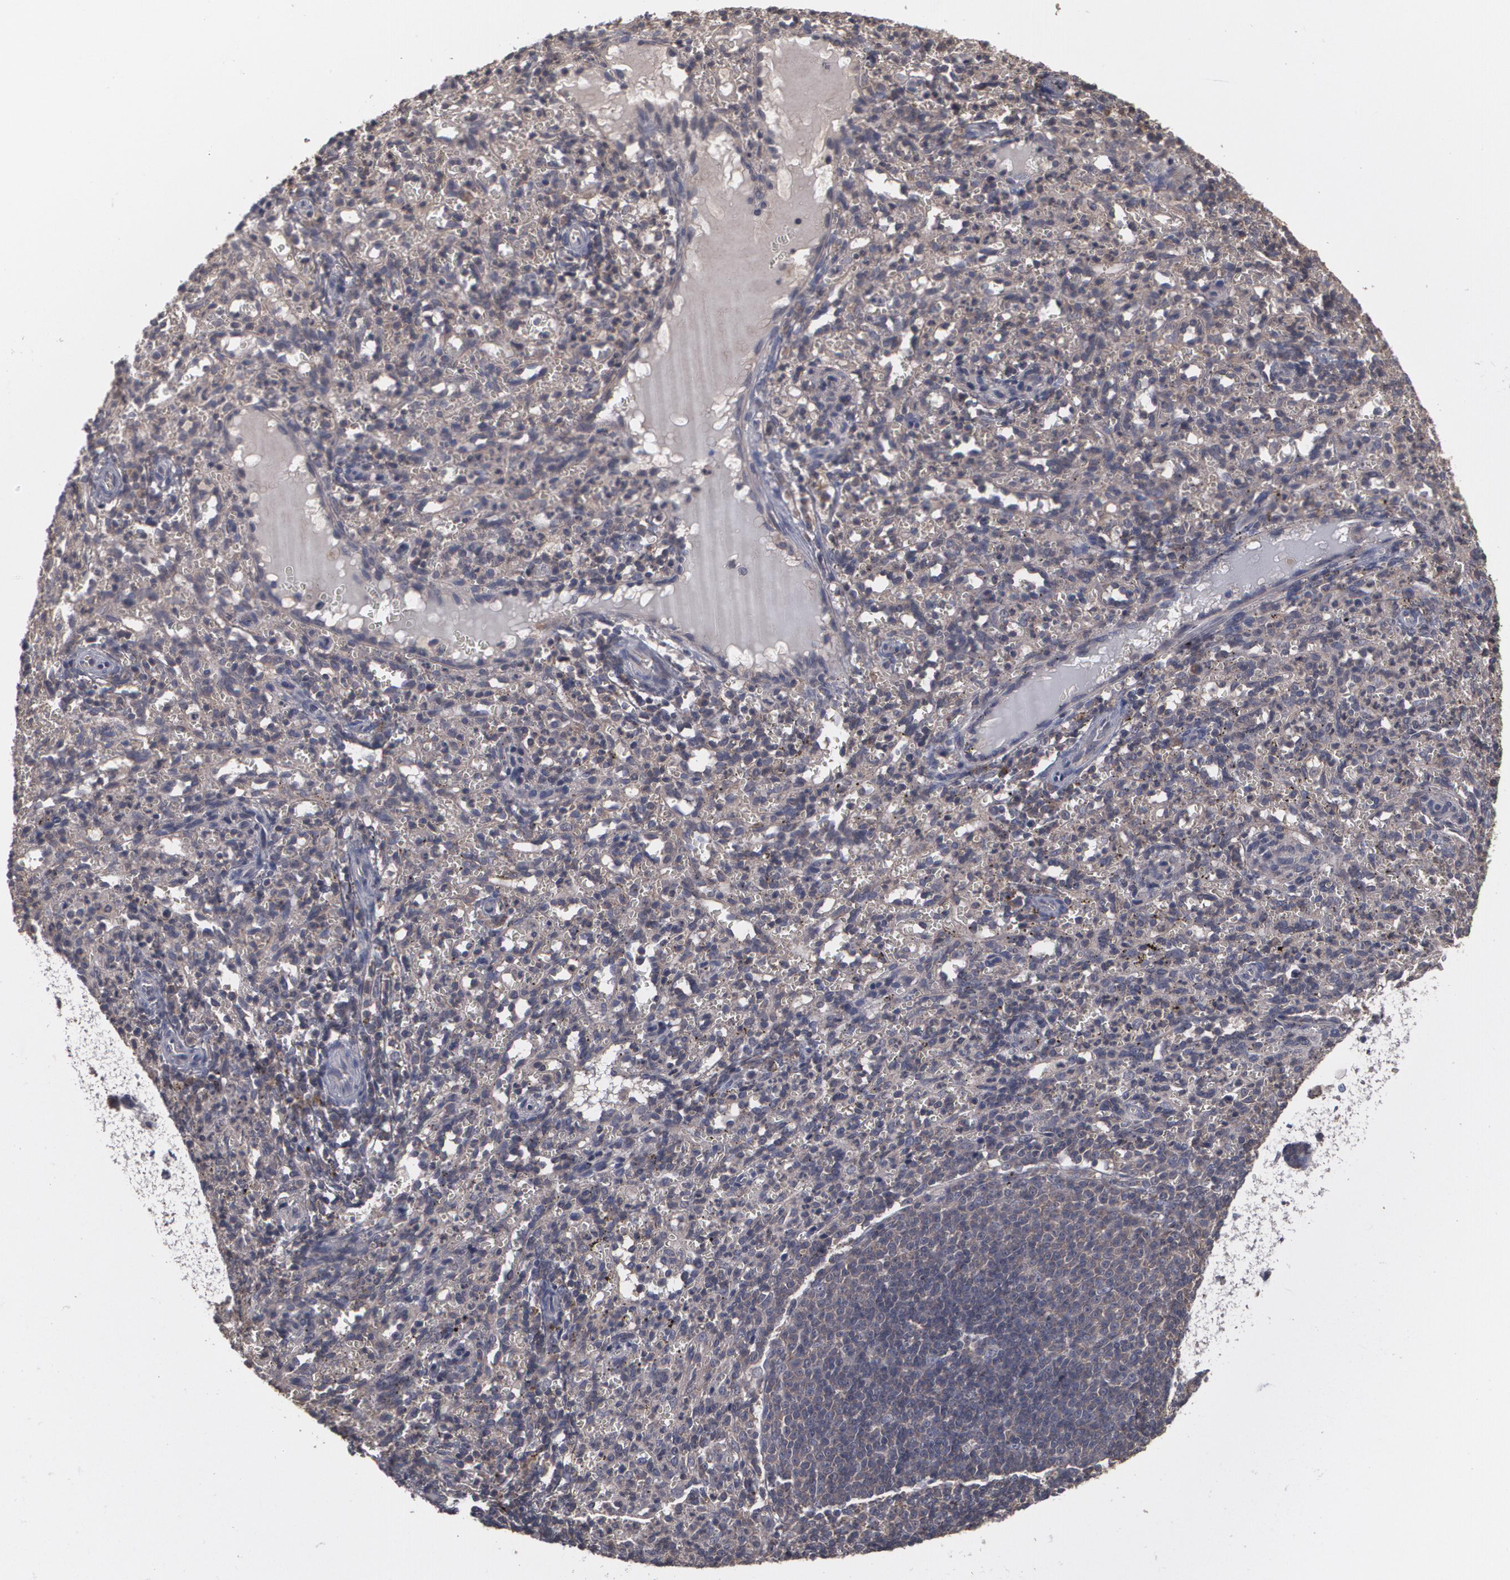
{"staining": {"intensity": "weak", "quantity": ">75%", "location": "cytoplasmic/membranous"}, "tissue": "spleen", "cell_type": "Cells in red pulp", "image_type": "normal", "snomed": [{"axis": "morphology", "description": "Normal tissue, NOS"}, {"axis": "topography", "description": "Spleen"}], "caption": "High-magnification brightfield microscopy of benign spleen stained with DAB (3,3'-diaminobenzidine) (brown) and counterstained with hematoxylin (blue). cells in red pulp exhibit weak cytoplasmic/membranous expression is seen in approximately>75% of cells.", "gene": "ARF6", "patient": {"sex": "female", "age": 10}}